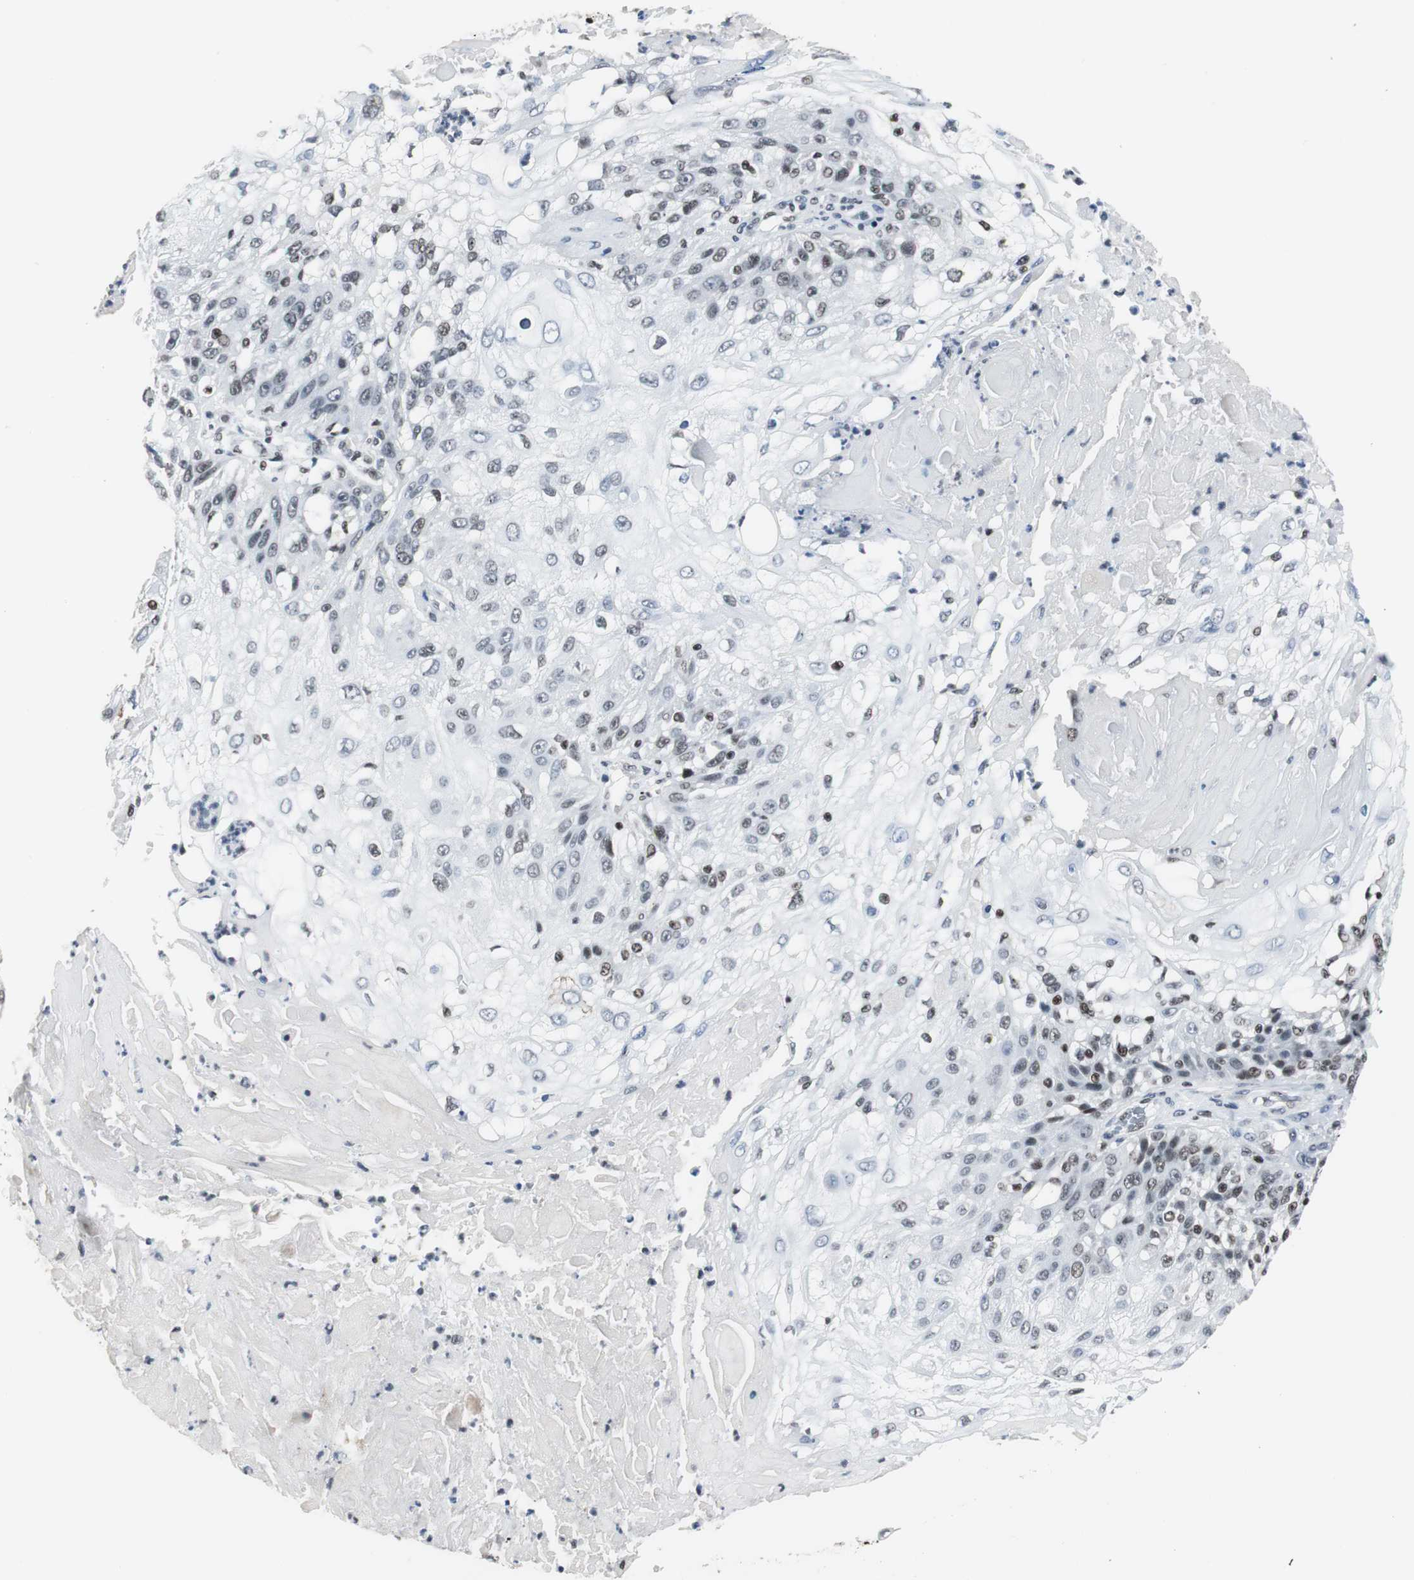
{"staining": {"intensity": "moderate", "quantity": ">75%", "location": "nuclear"}, "tissue": "skin cancer", "cell_type": "Tumor cells", "image_type": "cancer", "snomed": [{"axis": "morphology", "description": "Normal tissue, NOS"}, {"axis": "morphology", "description": "Squamous cell carcinoma, NOS"}, {"axis": "topography", "description": "Skin"}], "caption": "Tumor cells demonstrate medium levels of moderate nuclear expression in approximately >75% of cells in human skin cancer (squamous cell carcinoma).", "gene": "RAD9A", "patient": {"sex": "female", "age": 83}}